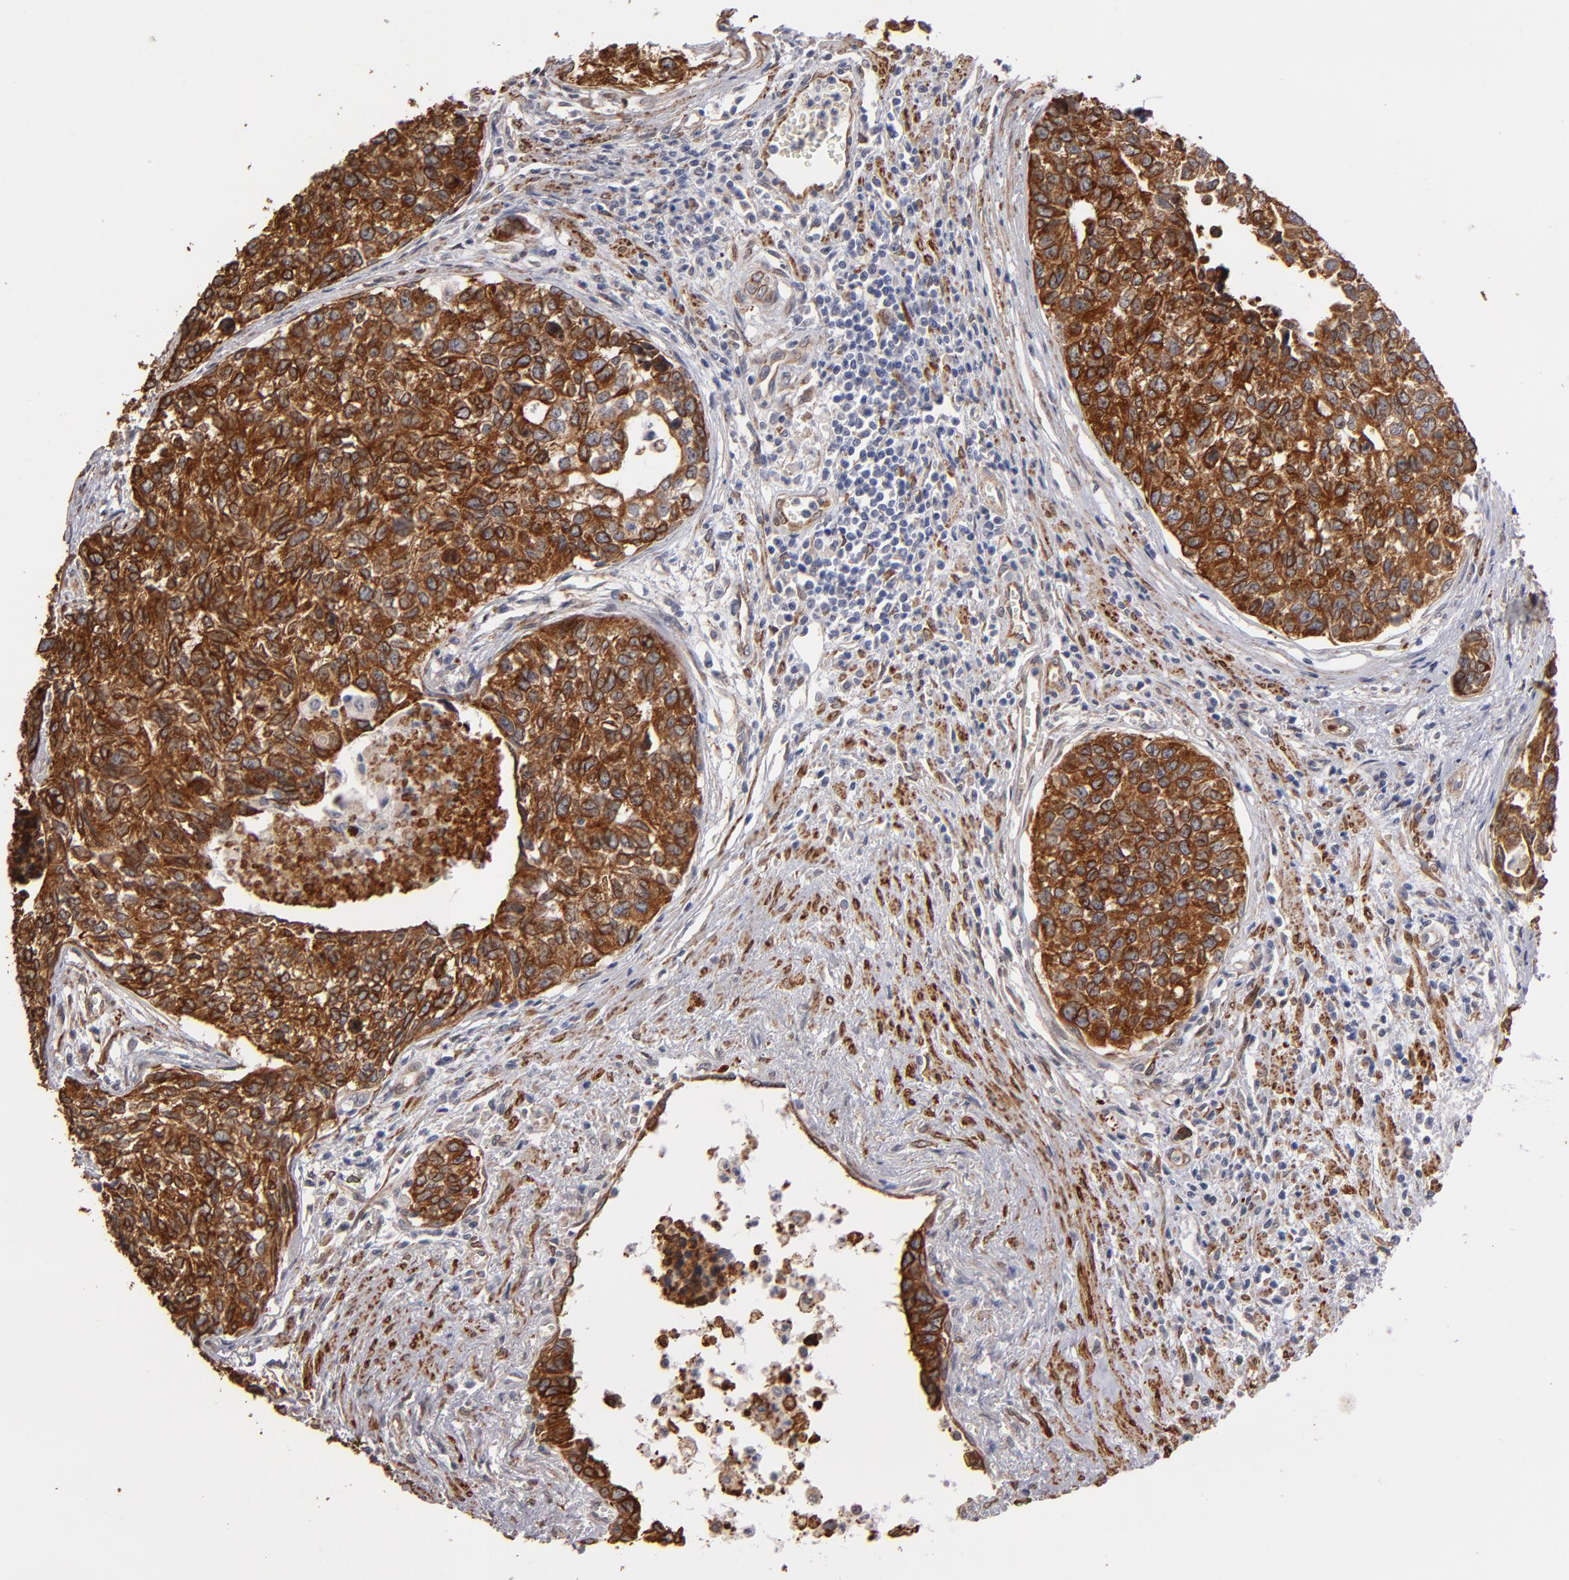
{"staining": {"intensity": "strong", "quantity": ">75%", "location": "cytoplasmic/membranous"}, "tissue": "urothelial cancer", "cell_type": "Tumor cells", "image_type": "cancer", "snomed": [{"axis": "morphology", "description": "Urothelial carcinoma, High grade"}, {"axis": "topography", "description": "Urinary bladder"}], "caption": "The immunohistochemical stain shows strong cytoplasmic/membranous positivity in tumor cells of urothelial cancer tissue.", "gene": "PGRMC1", "patient": {"sex": "male", "age": 81}}